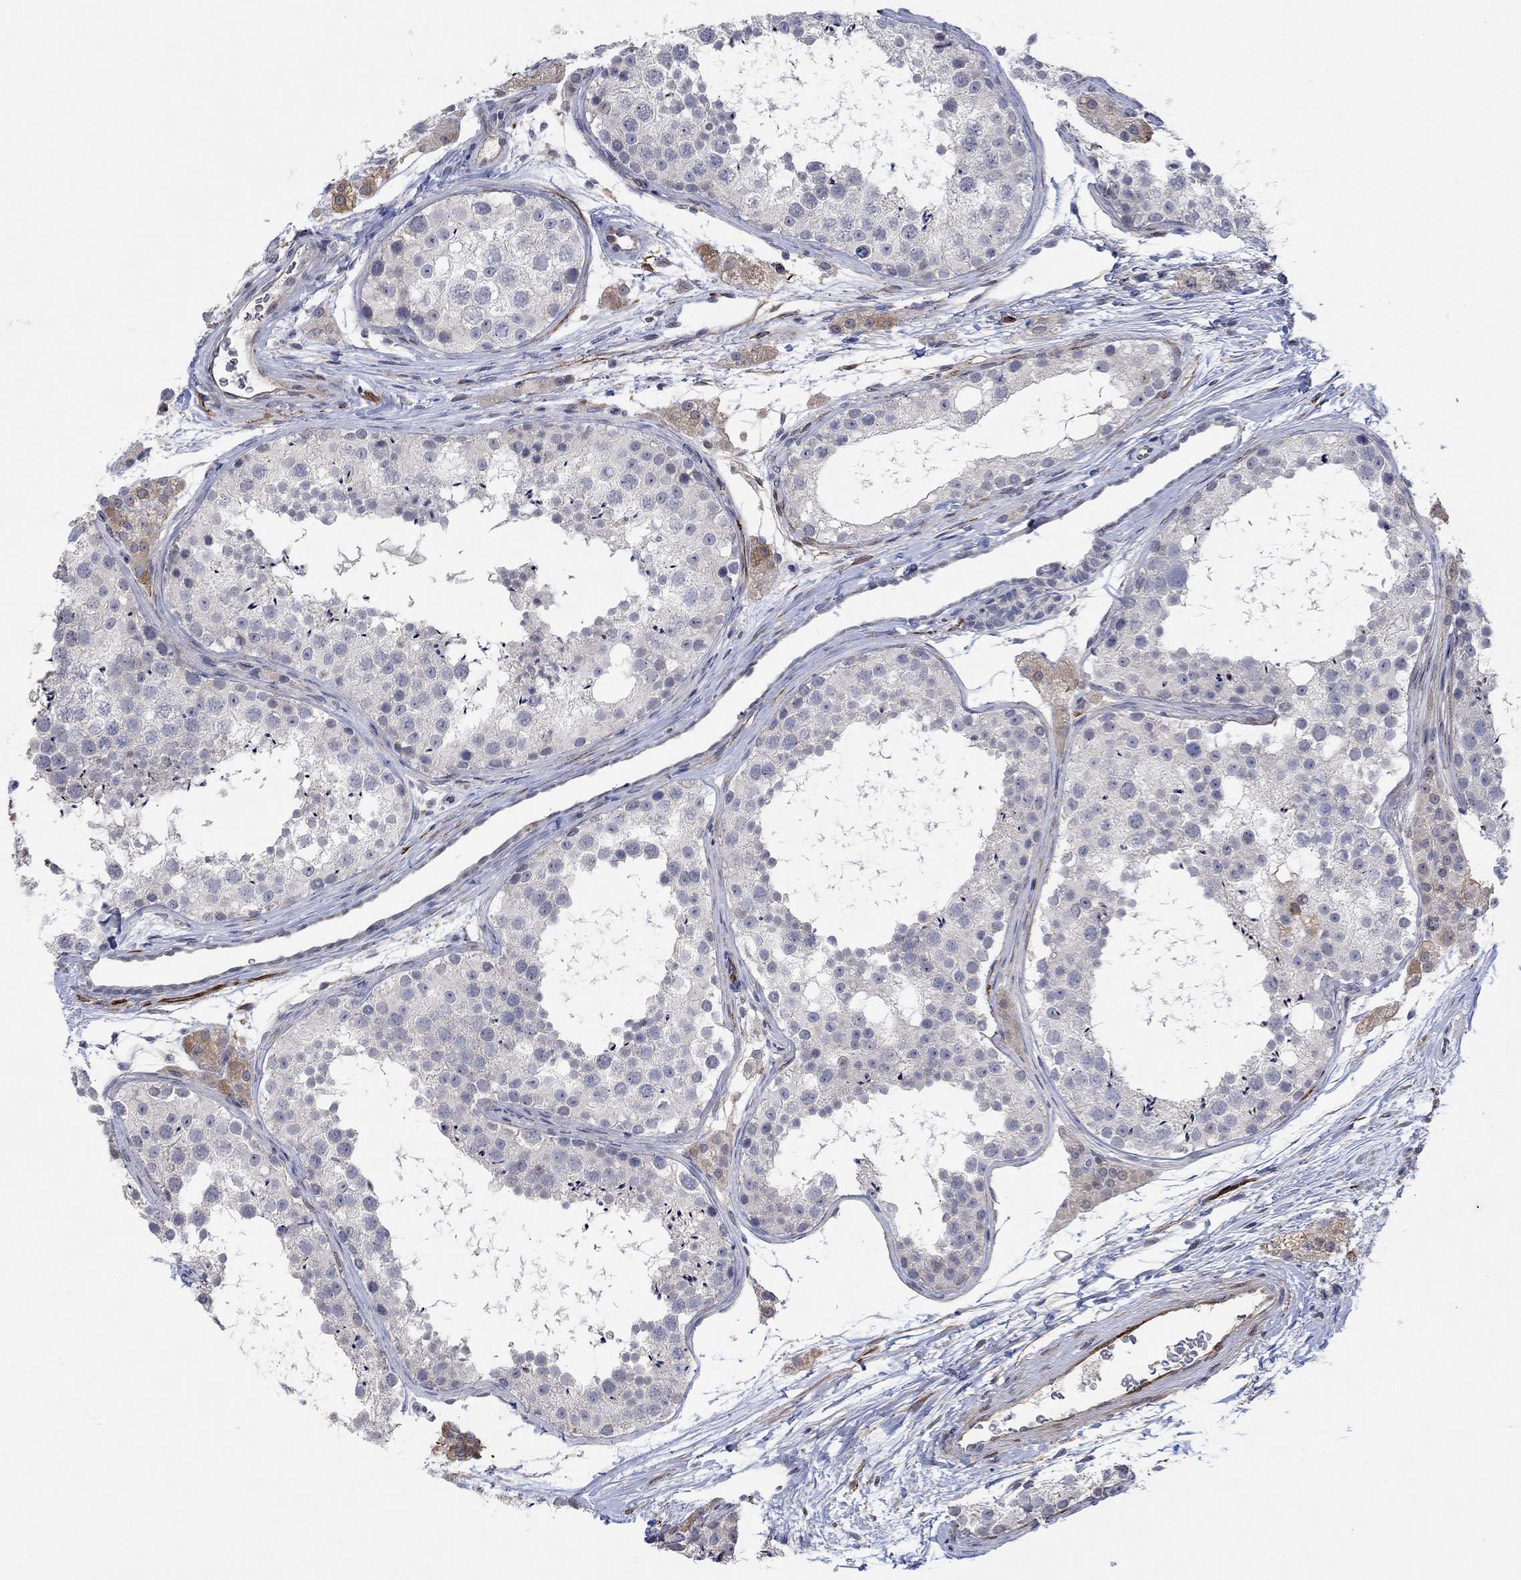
{"staining": {"intensity": "negative", "quantity": "none", "location": "none"}, "tissue": "testis", "cell_type": "Cells in seminiferous ducts", "image_type": "normal", "snomed": [{"axis": "morphology", "description": "Normal tissue, NOS"}, {"axis": "topography", "description": "Testis"}], "caption": "High magnification brightfield microscopy of normal testis stained with DAB (3,3'-diaminobenzidine) (brown) and counterstained with hematoxylin (blue): cells in seminiferous ducts show no significant expression.", "gene": "TGM2", "patient": {"sex": "male", "age": 41}}